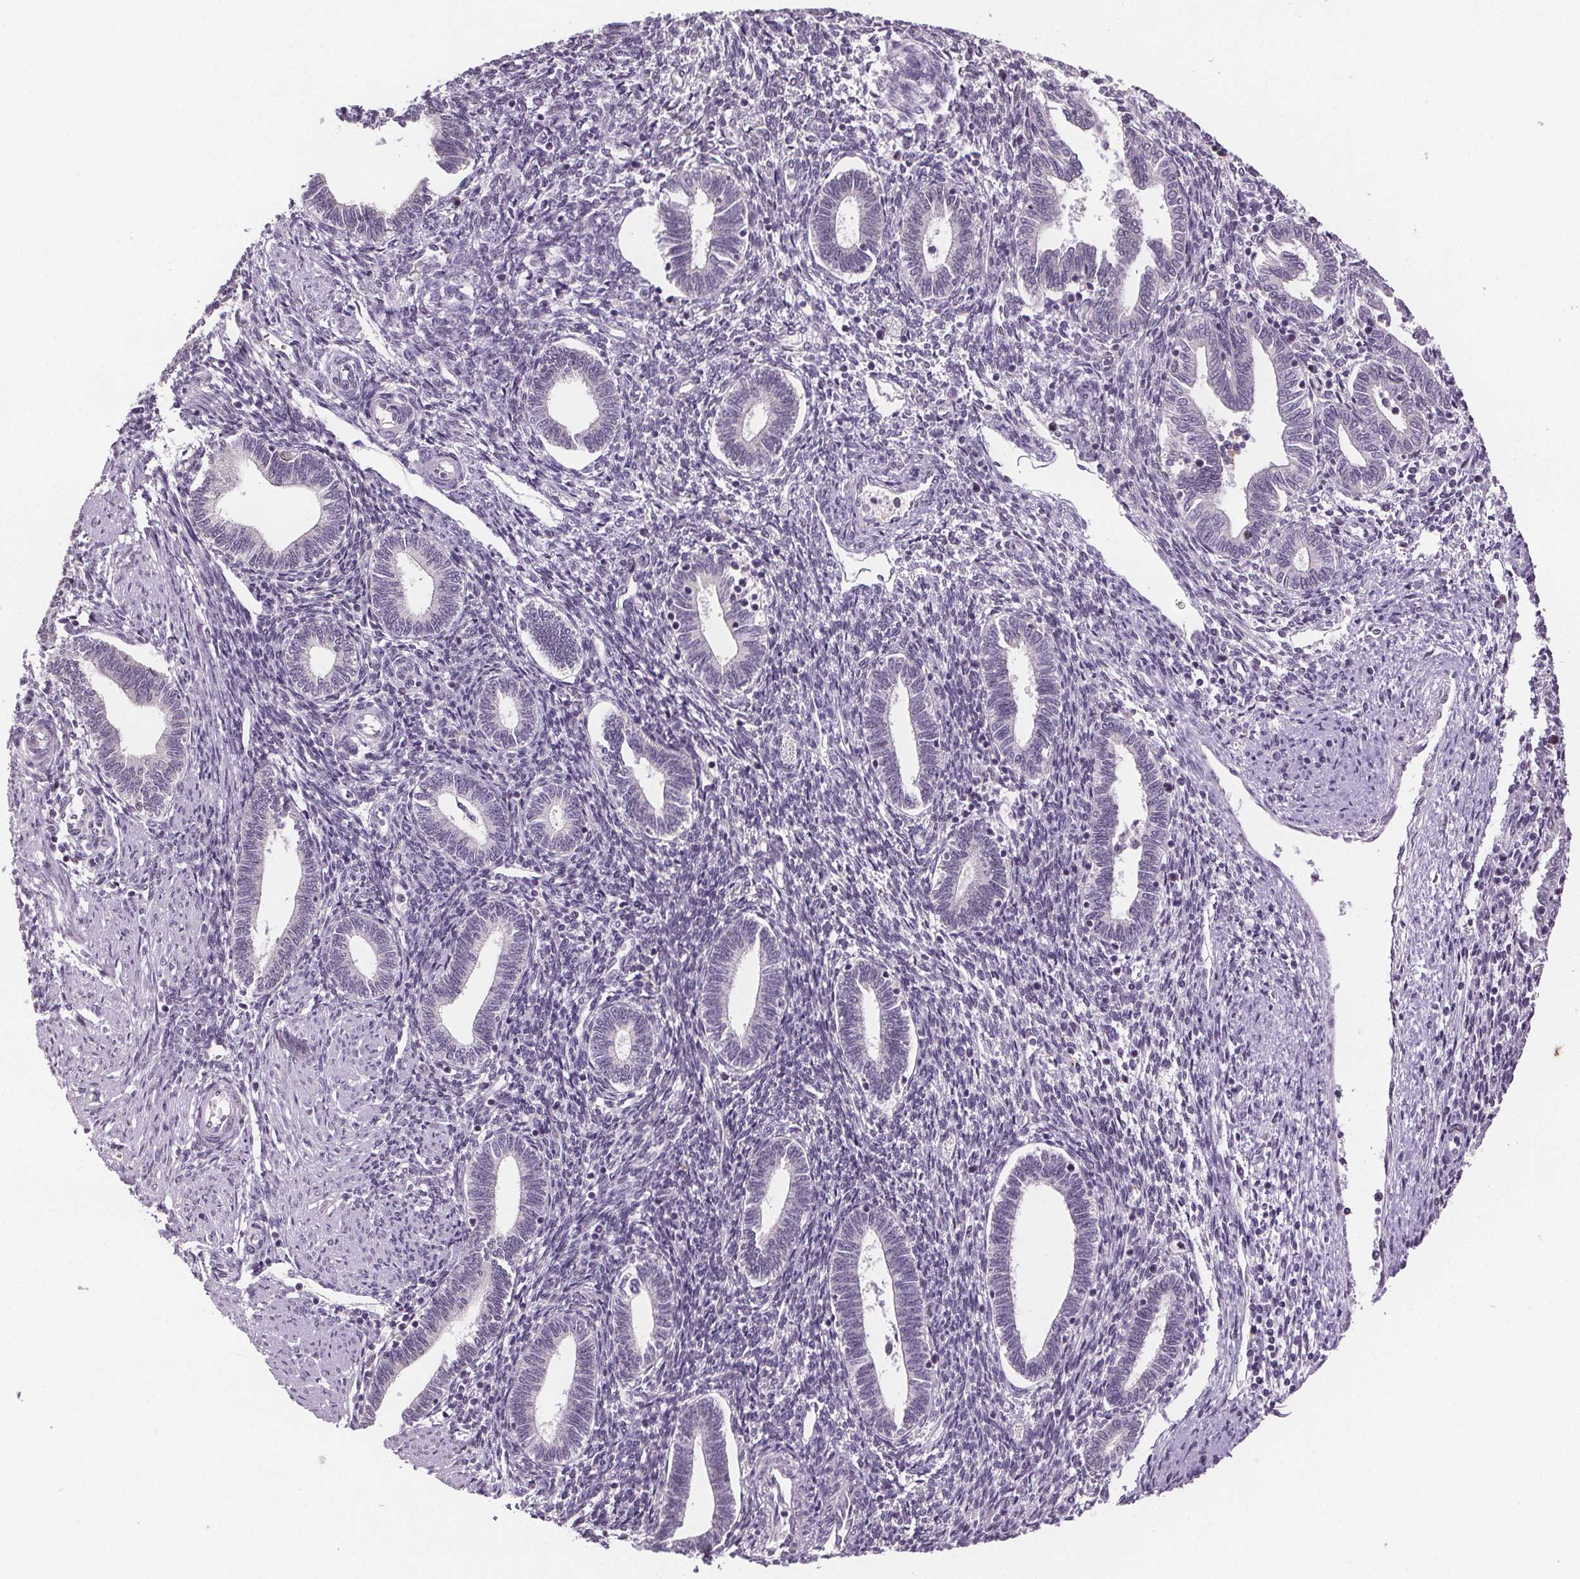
{"staining": {"intensity": "negative", "quantity": "none", "location": "none"}, "tissue": "endometrium", "cell_type": "Cells in endometrial stroma", "image_type": "normal", "snomed": [{"axis": "morphology", "description": "Normal tissue, NOS"}, {"axis": "topography", "description": "Endometrium"}], "caption": "Immunohistochemical staining of normal endometrium exhibits no significant staining in cells in endometrial stroma. (Brightfield microscopy of DAB (3,3'-diaminobenzidine) IHC at high magnification).", "gene": "CENPF", "patient": {"sex": "female", "age": 42}}